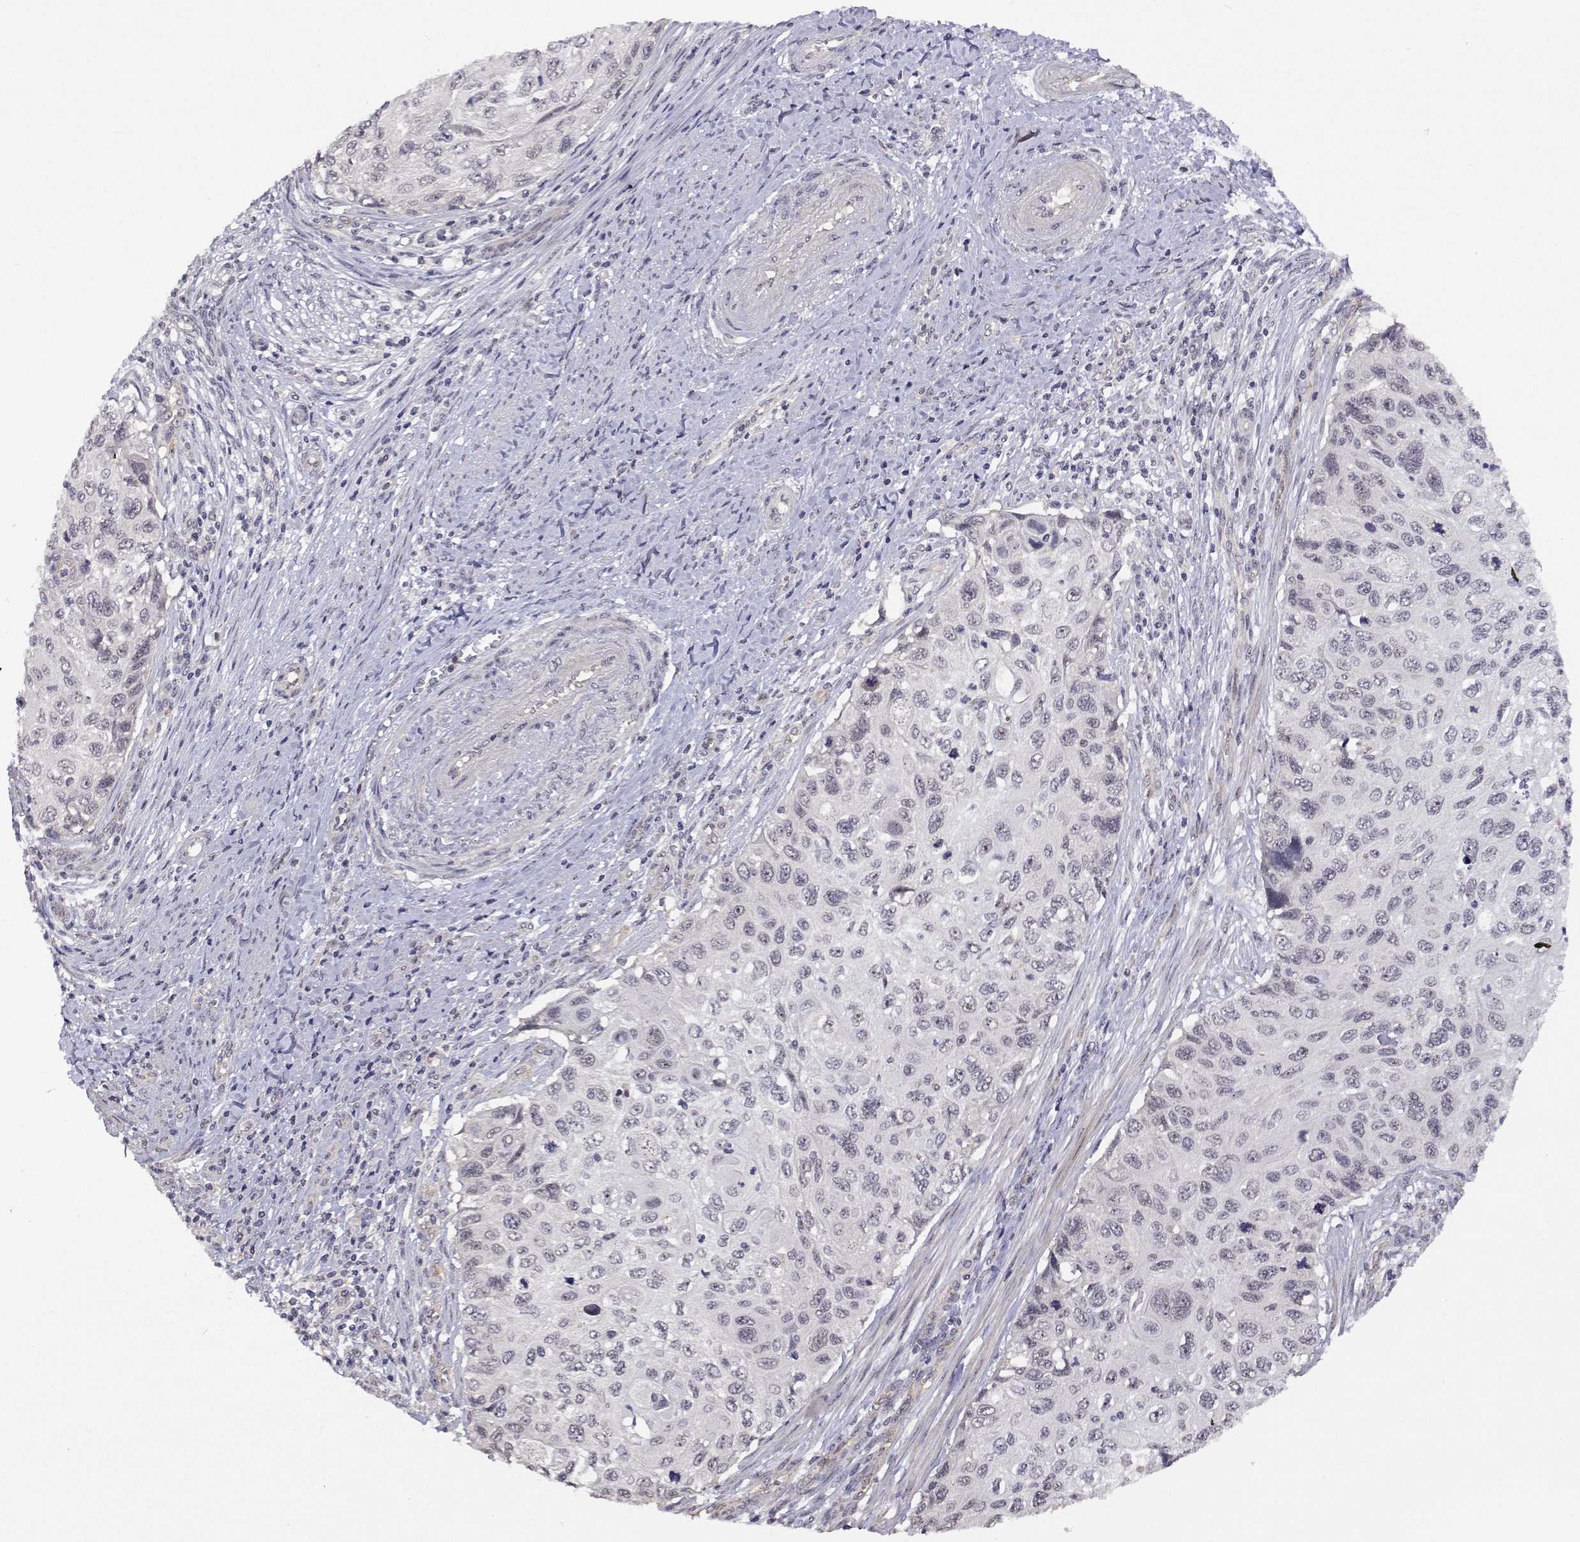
{"staining": {"intensity": "negative", "quantity": "none", "location": "none"}, "tissue": "cervical cancer", "cell_type": "Tumor cells", "image_type": "cancer", "snomed": [{"axis": "morphology", "description": "Squamous cell carcinoma, NOS"}, {"axis": "topography", "description": "Cervix"}], "caption": "Immunohistochemistry of cervical squamous cell carcinoma exhibits no positivity in tumor cells.", "gene": "NHP2", "patient": {"sex": "female", "age": 70}}